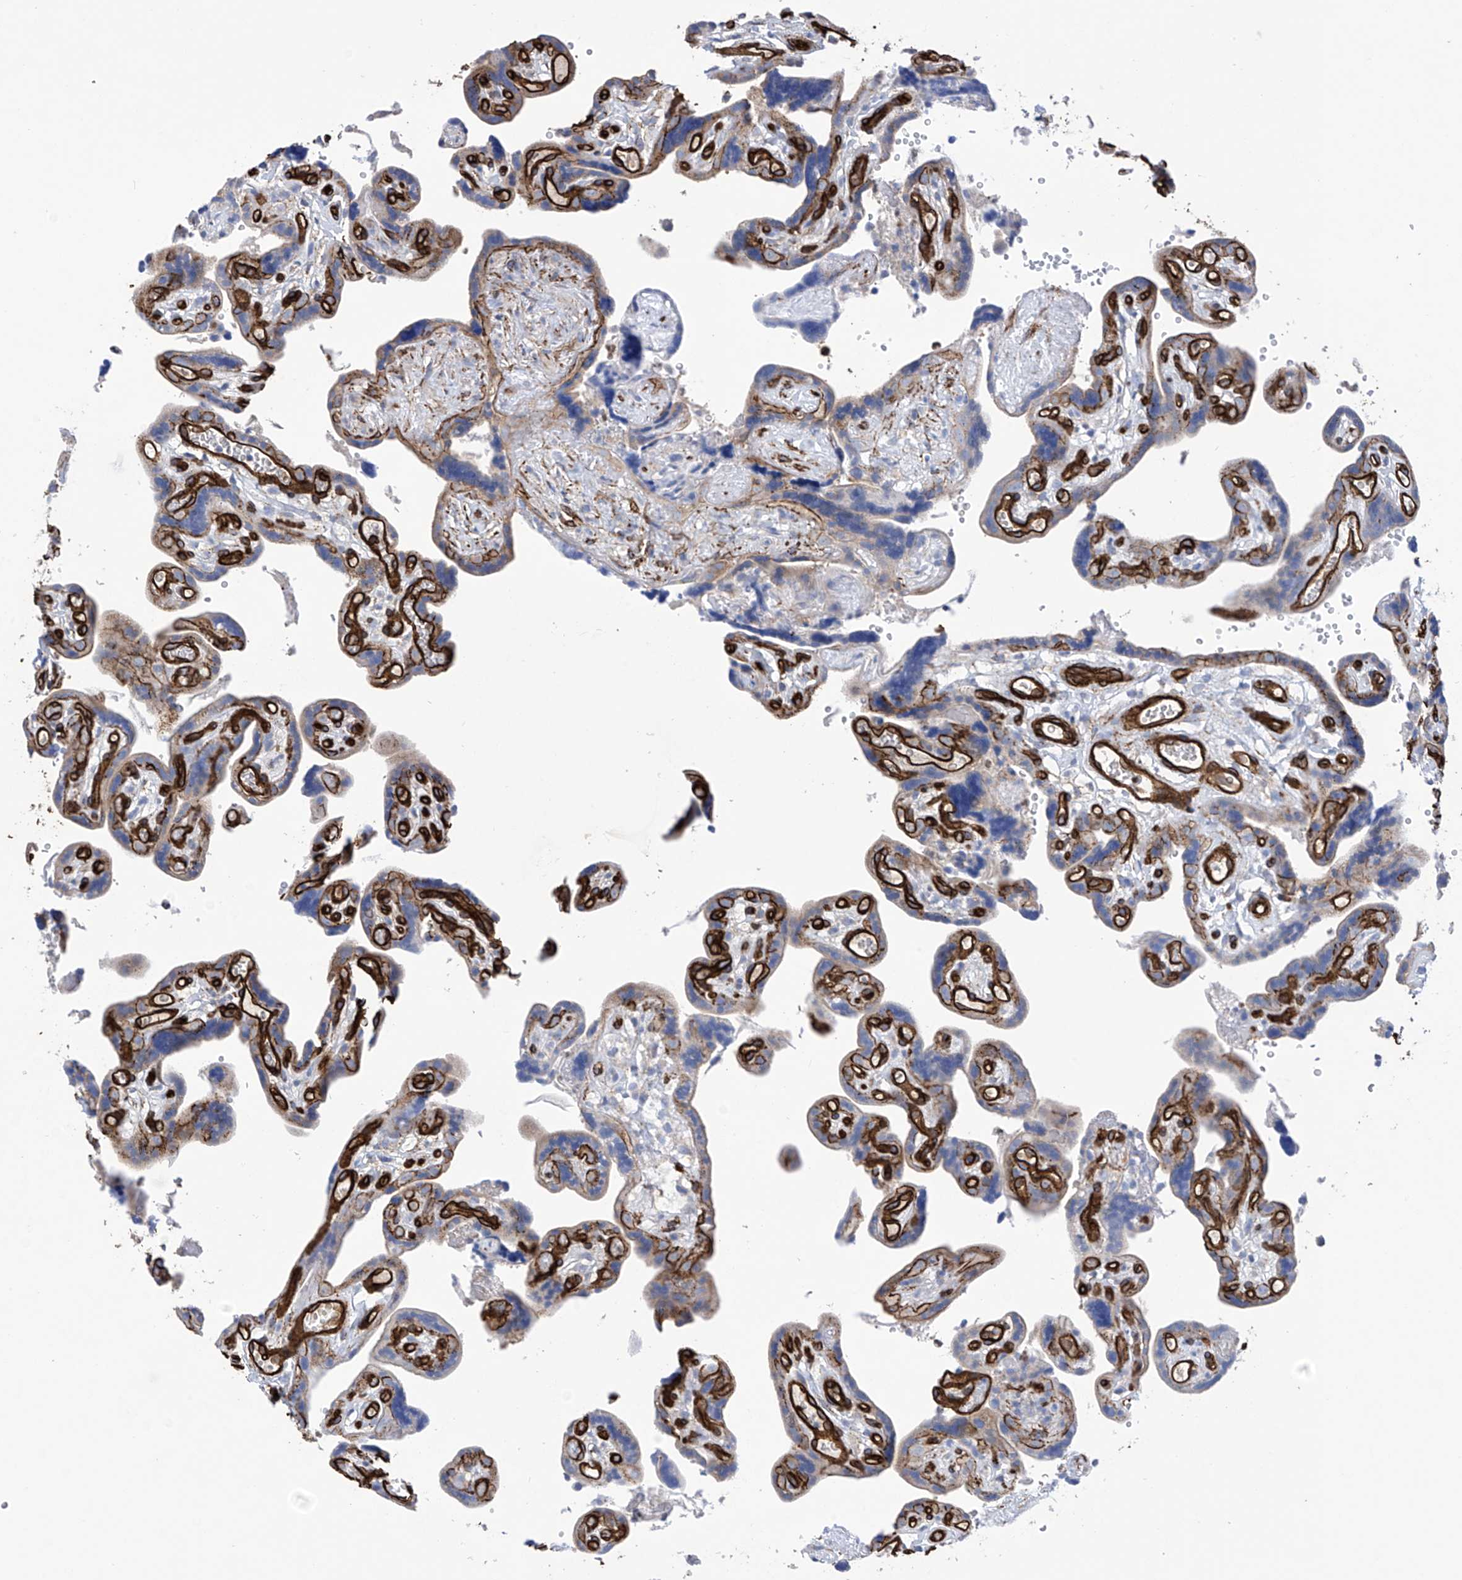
{"staining": {"intensity": "moderate", "quantity": ">75%", "location": "cytoplasmic/membranous"}, "tissue": "placenta", "cell_type": "Decidual cells", "image_type": "normal", "snomed": [{"axis": "morphology", "description": "Normal tissue, NOS"}, {"axis": "topography", "description": "Placenta"}], "caption": "Moderate cytoplasmic/membranous expression is identified in approximately >75% of decidual cells in normal placenta. (Brightfield microscopy of DAB IHC at high magnification).", "gene": "UBTD1", "patient": {"sex": "female", "age": 30}}